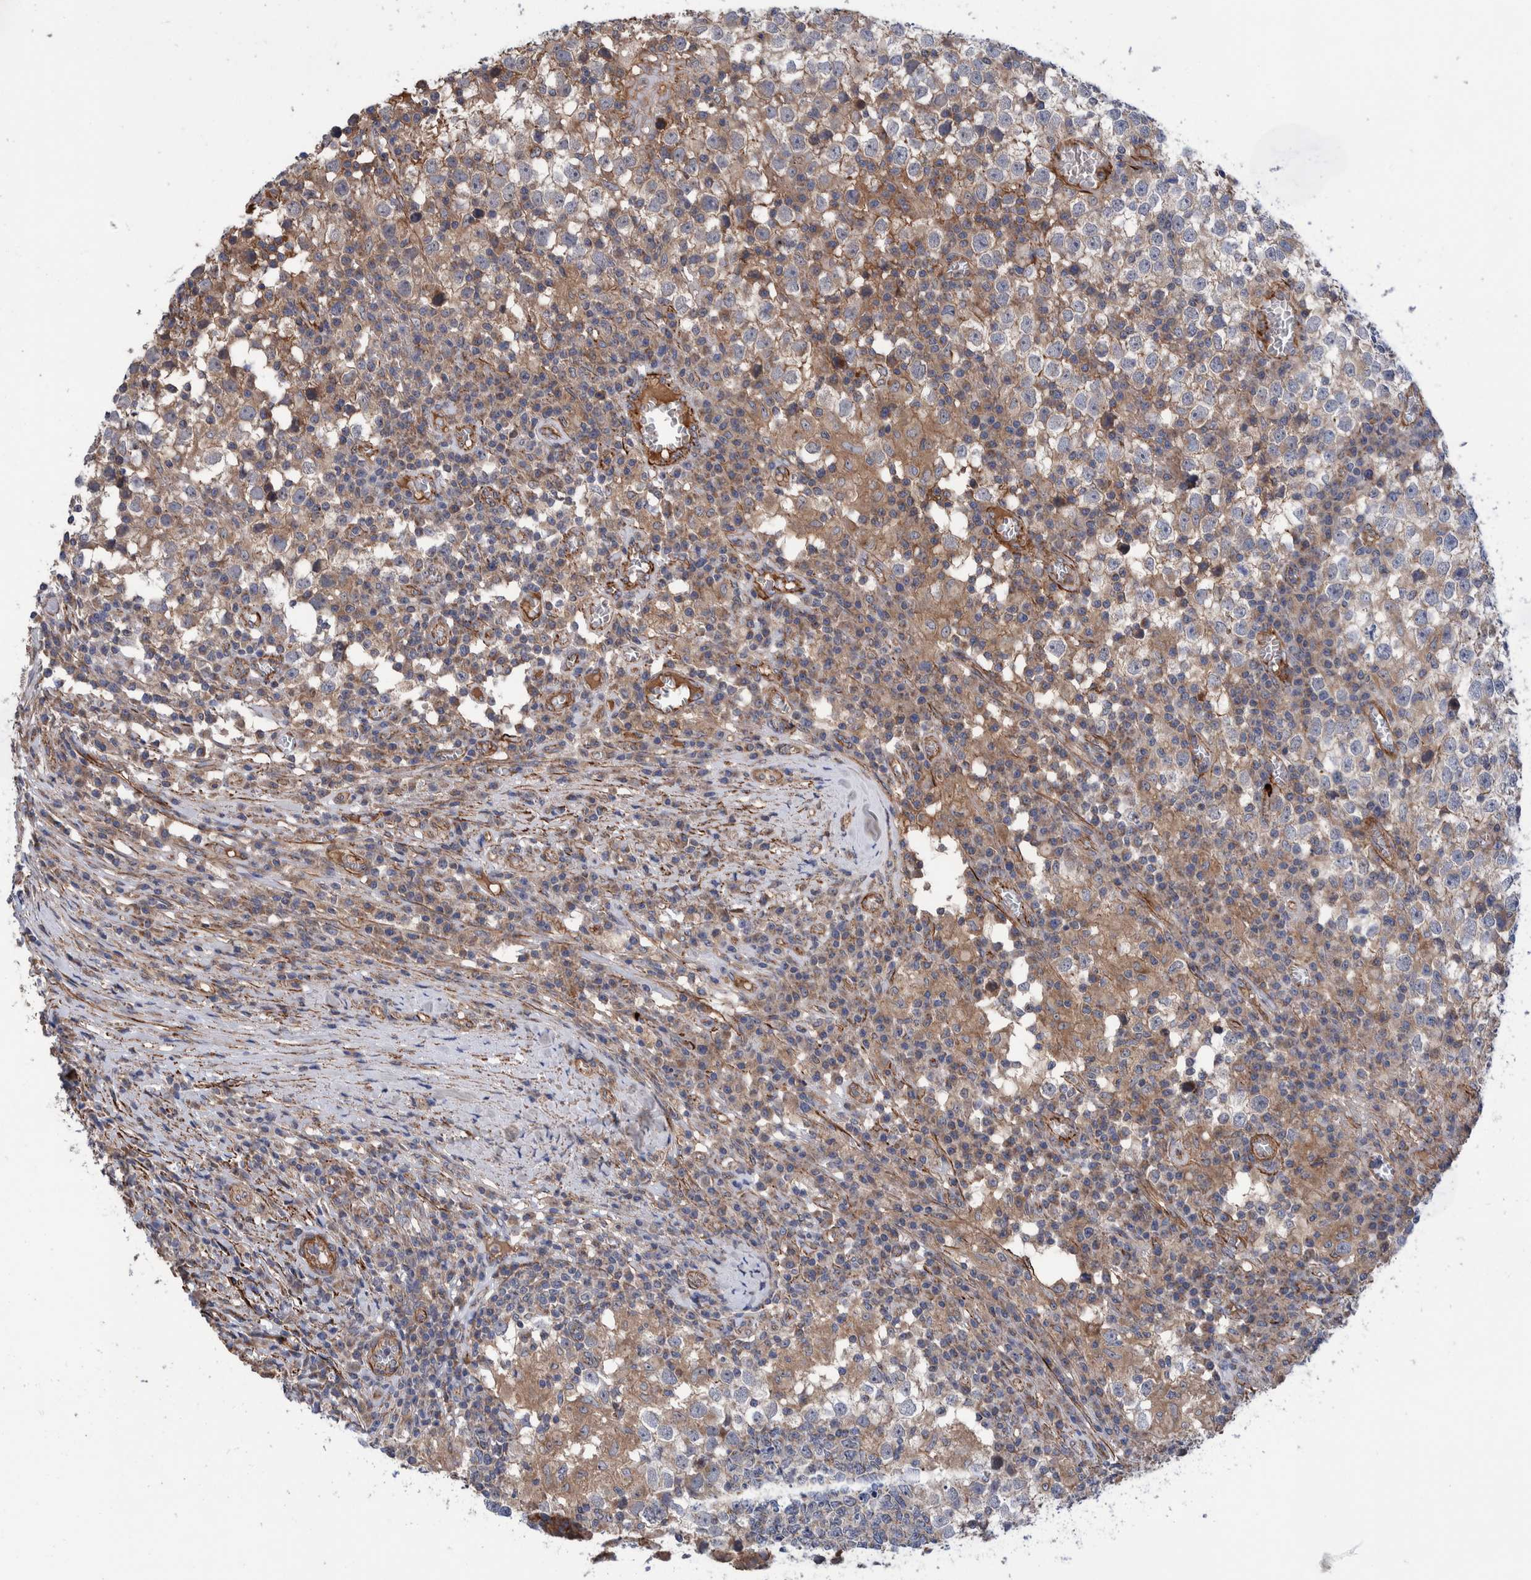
{"staining": {"intensity": "weak", "quantity": "25%-75%", "location": "cytoplasmic/membranous"}, "tissue": "testis cancer", "cell_type": "Tumor cells", "image_type": "cancer", "snomed": [{"axis": "morphology", "description": "Seminoma, NOS"}, {"axis": "topography", "description": "Testis"}], "caption": "An image showing weak cytoplasmic/membranous staining in approximately 25%-75% of tumor cells in seminoma (testis), as visualized by brown immunohistochemical staining.", "gene": "SLC25A10", "patient": {"sex": "male", "age": 65}}